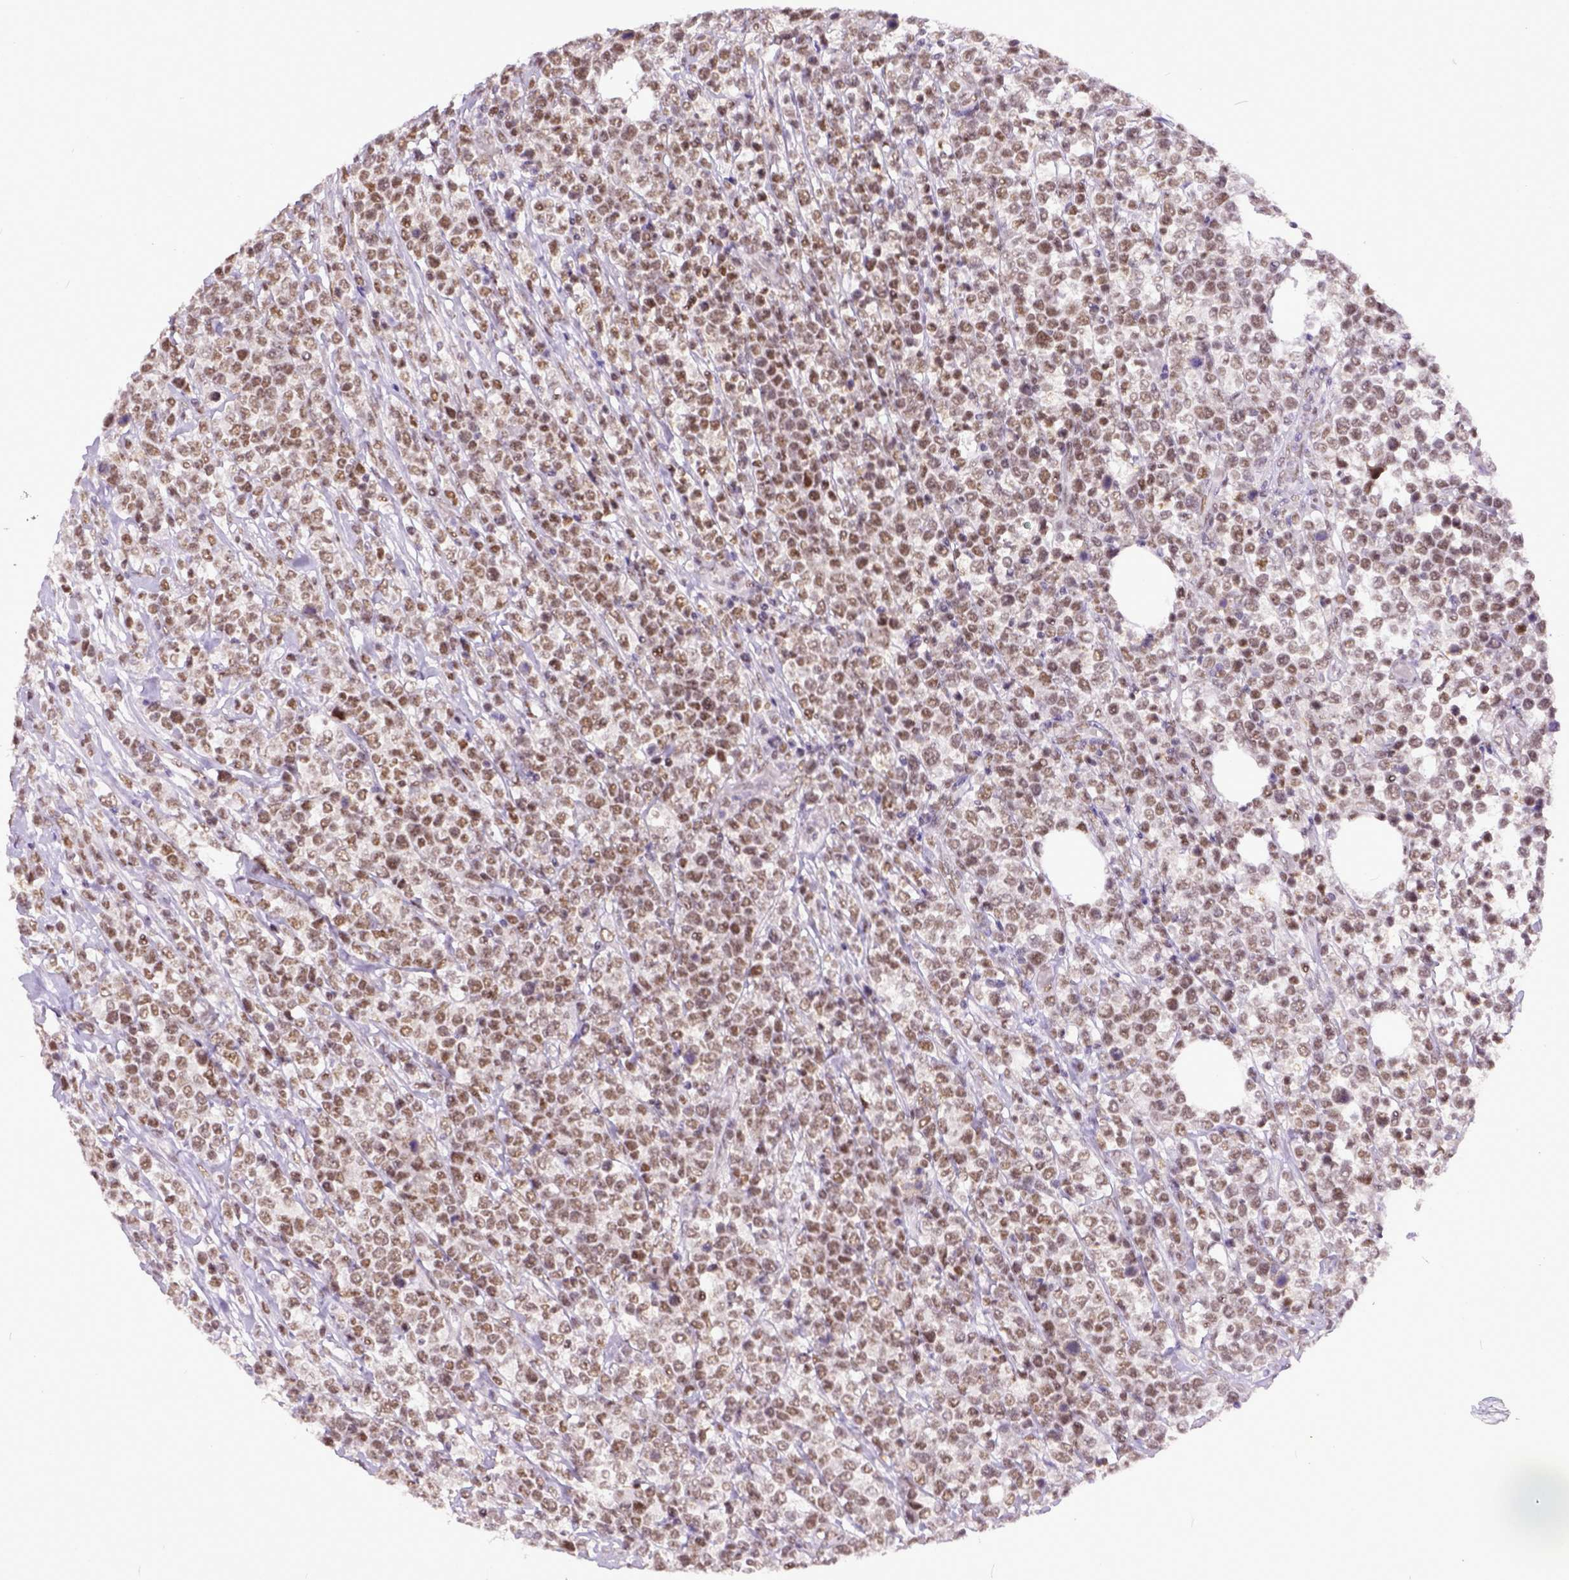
{"staining": {"intensity": "moderate", "quantity": ">75%", "location": "nuclear"}, "tissue": "lymphoma", "cell_type": "Tumor cells", "image_type": "cancer", "snomed": [{"axis": "morphology", "description": "Malignant lymphoma, non-Hodgkin's type, High grade"}, {"axis": "topography", "description": "Soft tissue"}], "caption": "Tumor cells exhibit medium levels of moderate nuclear expression in approximately >75% of cells in lymphoma.", "gene": "ERCC1", "patient": {"sex": "female", "age": 56}}